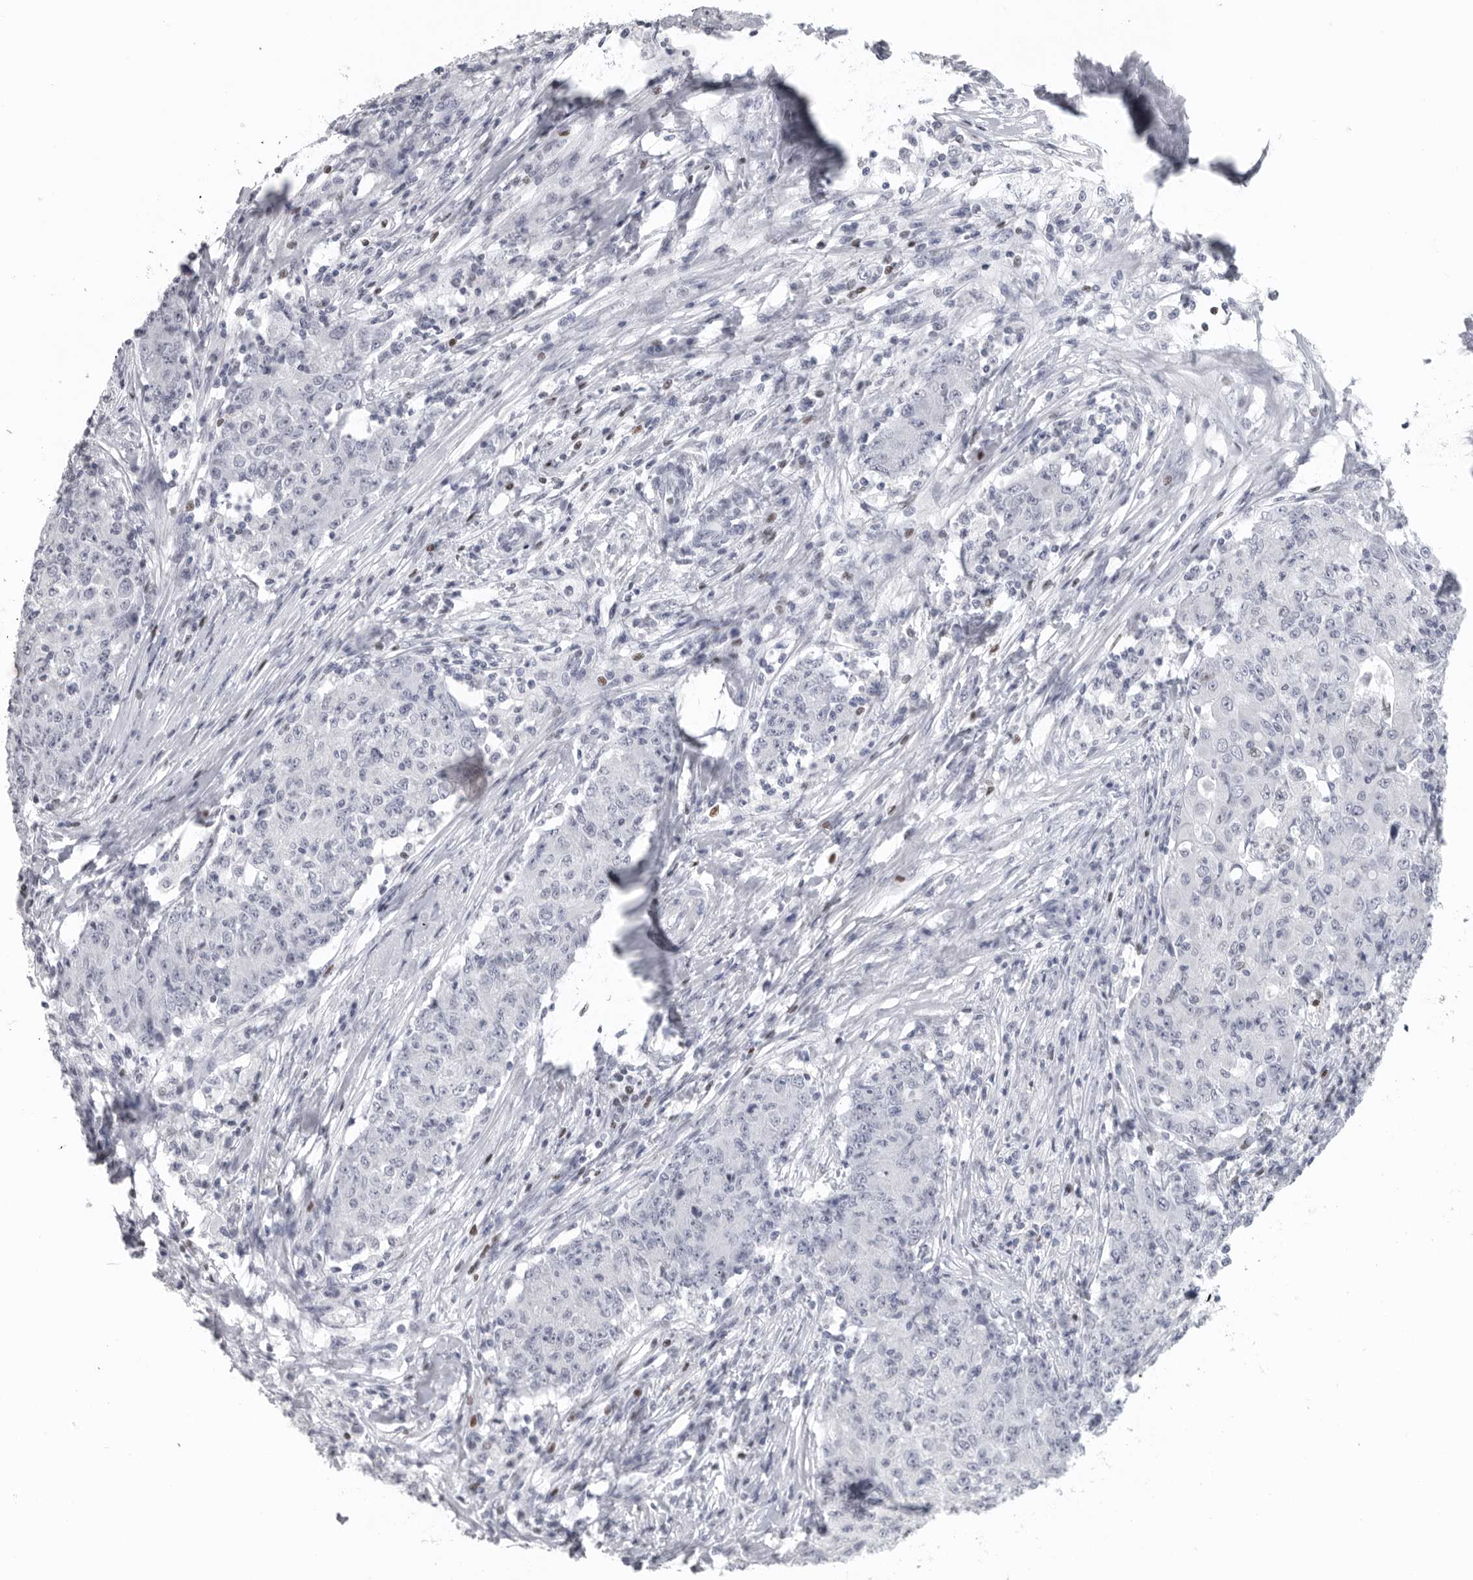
{"staining": {"intensity": "negative", "quantity": "none", "location": "none"}, "tissue": "ovarian cancer", "cell_type": "Tumor cells", "image_type": "cancer", "snomed": [{"axis": "morphology", "description": "Carcinoma, endometroid"}, {"axis": "topography", "description": "Ovary"}], "caption": "This is an immunohistochemistry (IHC) micrograph of ovarian cancer. There is no staining in tumor cells.", "gene": "SATB2", "patient": {"sex": "female", "age": 42}}